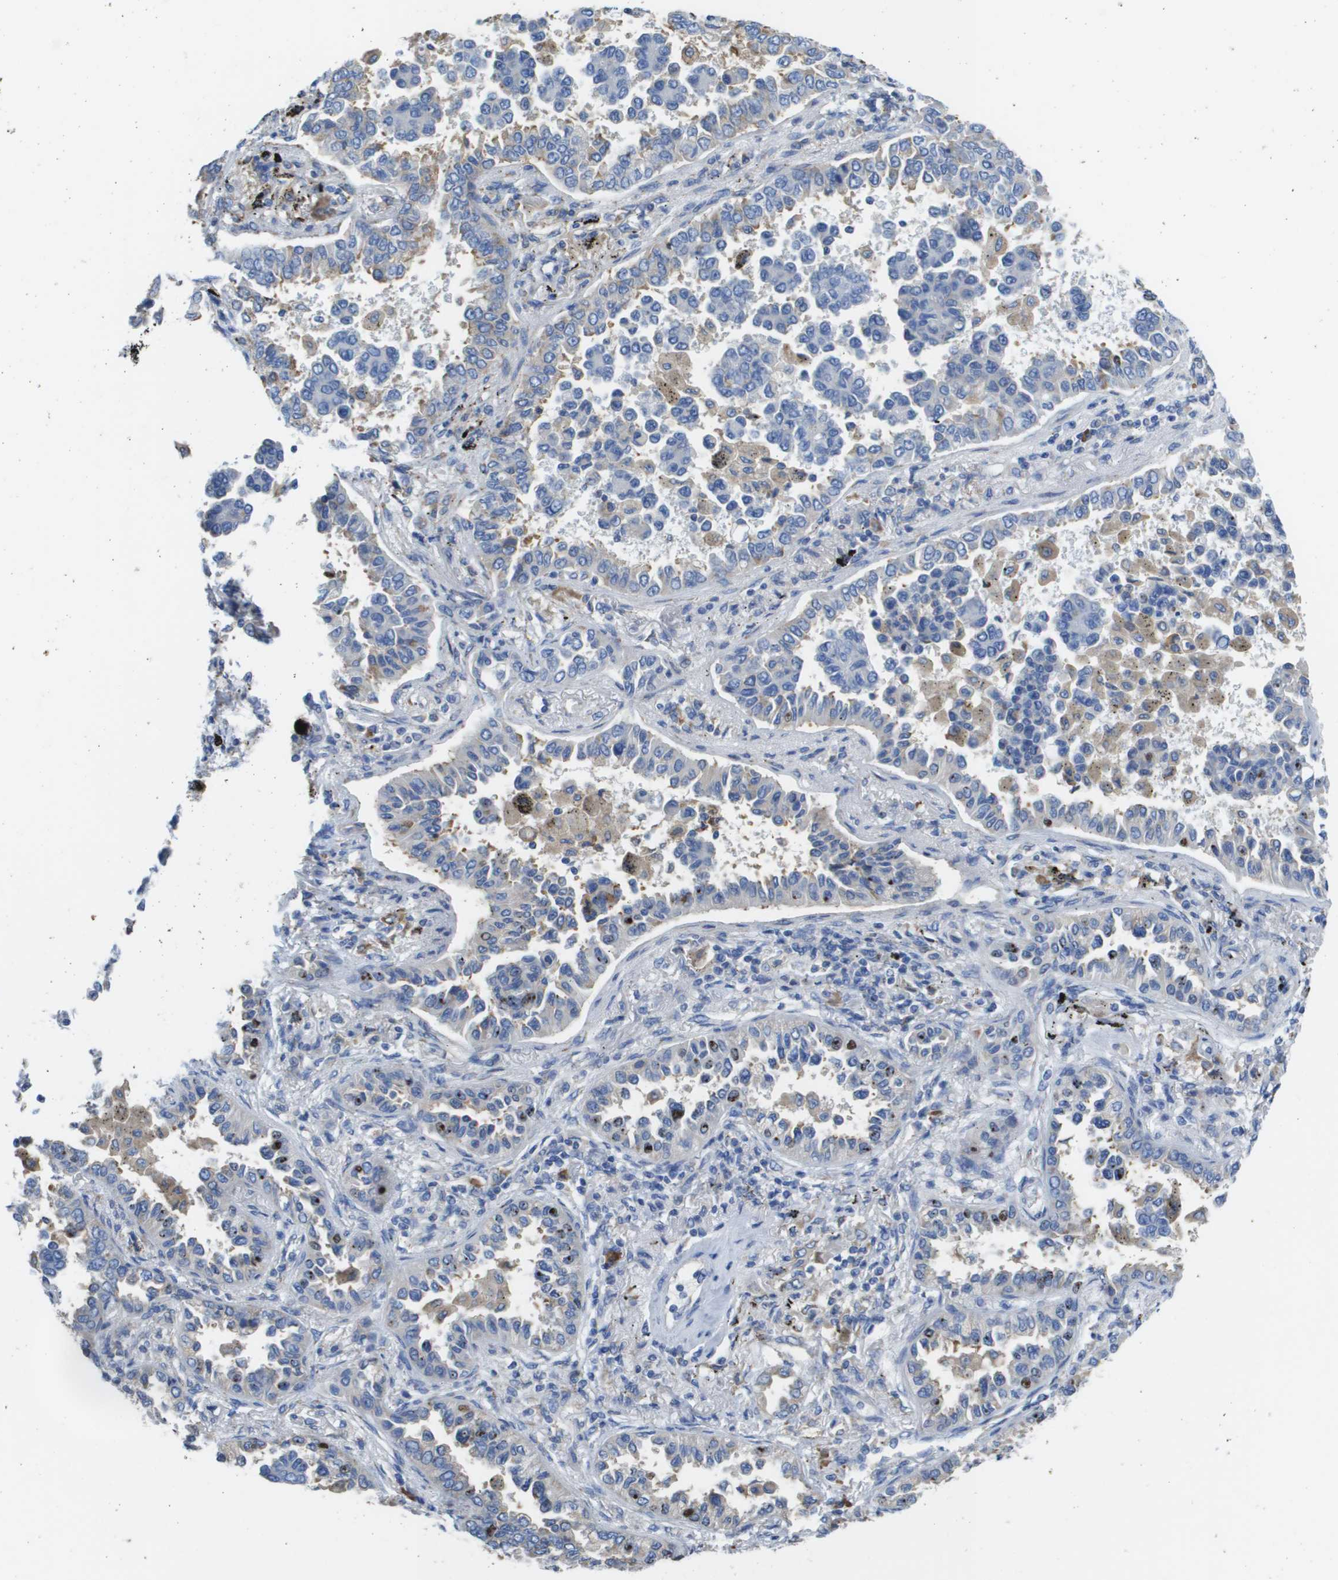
{"staining": {"intensity": "negative", "quantity": "none", "location": "none"}, "tissue": "lung cancer", "cell_type": "Tumor cells", "image_type": "cancer", "snomed": [{"axis": "morphology", "description": "Normal tissue, NOS"}, {"axis": "morphology", "description": "Adenocarcinoma, NOS"}, {"axis": "topography", "description": "Lung"}], "caption": "The immunohistochemistry histopathology image has no significant expression in tumor cells of adenocarcinoma (lung) tissue.", "gene": "SDR42E1", "patient": {"sex": "male", "age": 59}}